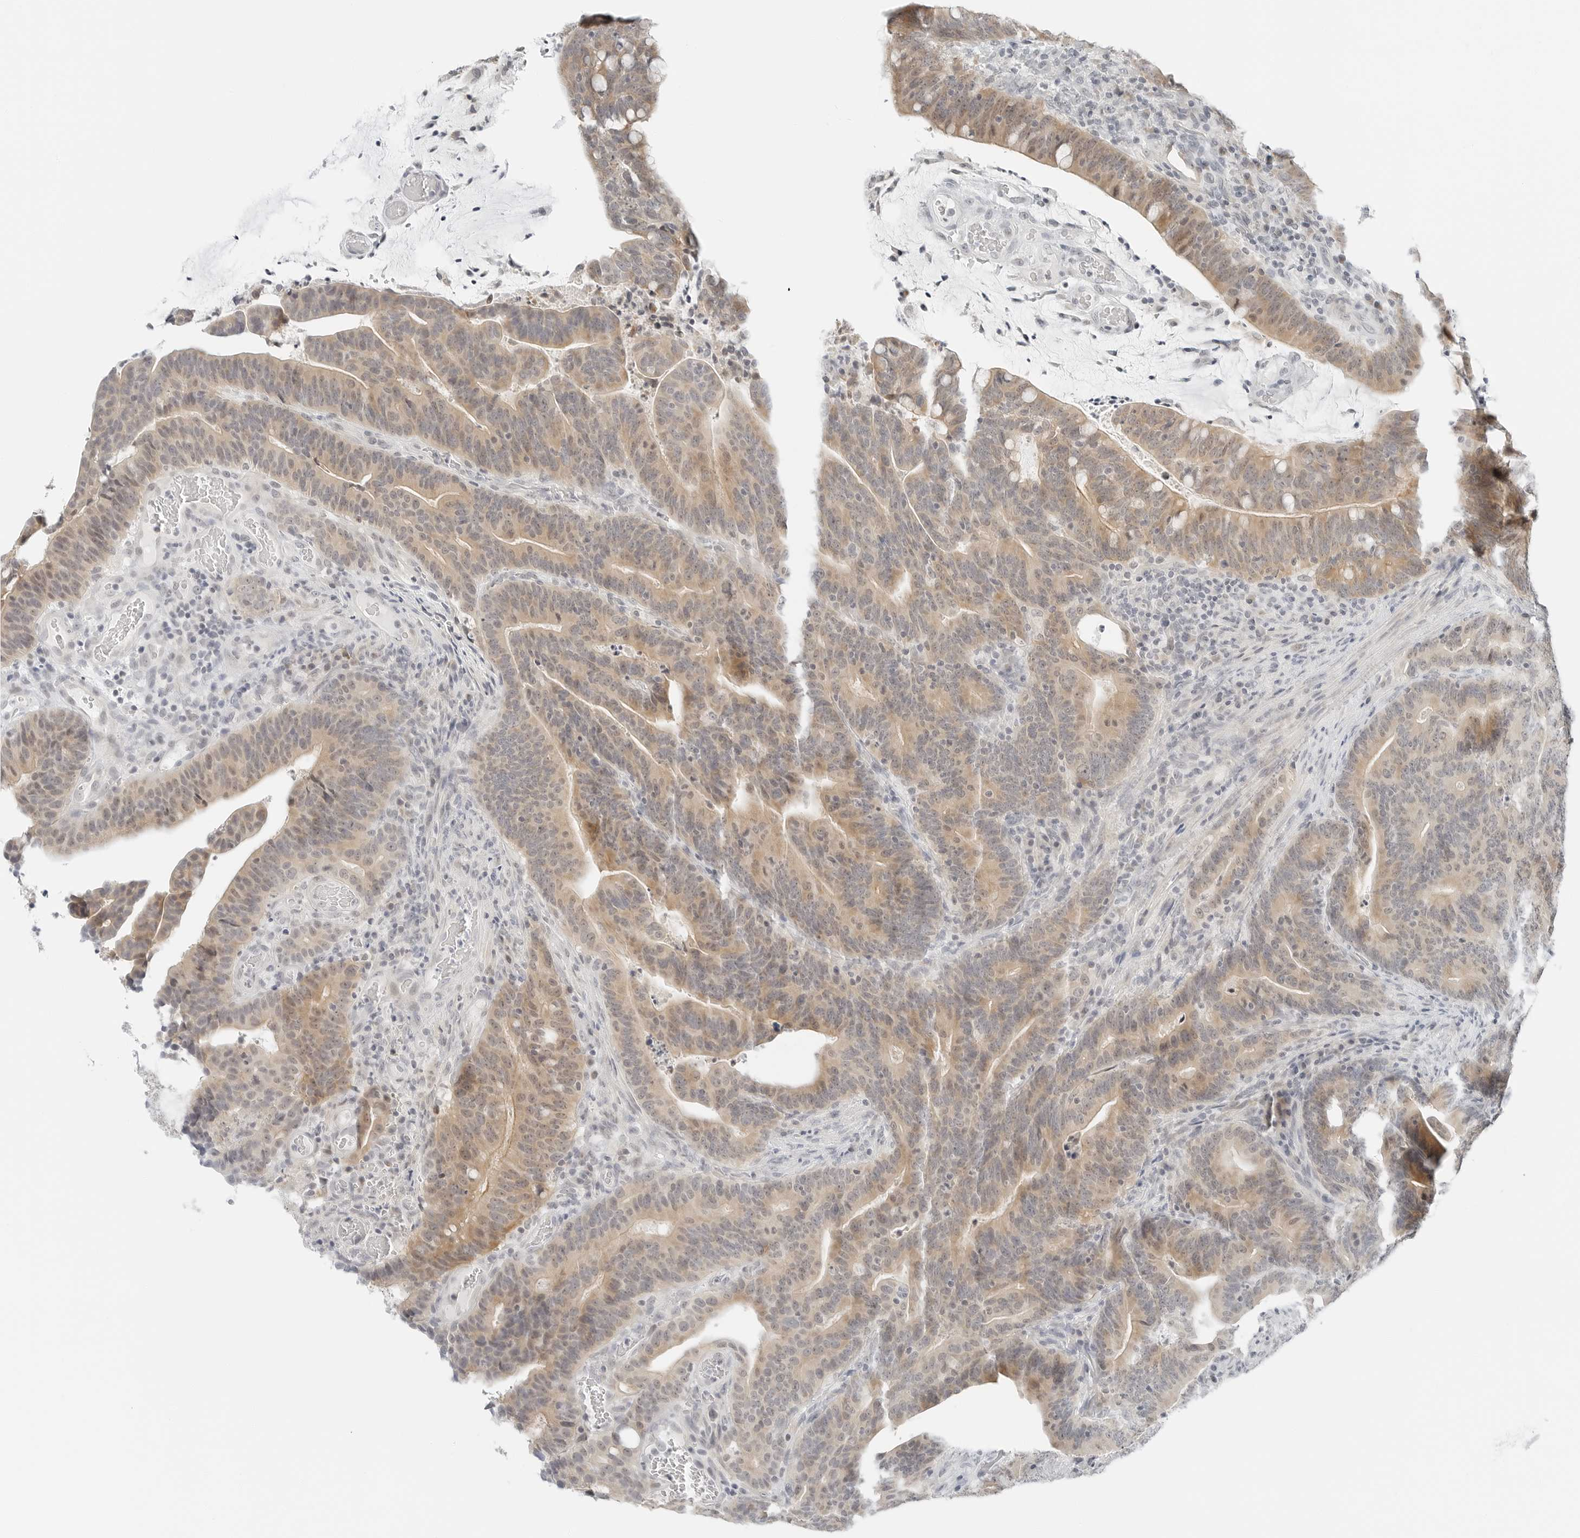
{"staining": {"intensity": "weak", "quantity": ">75%", "location": "cytoplasmic/membranous"}, "tissue": "colorectal cancer", "cell_type": "Tumor cells", "image_type": "cancer", "snomed": [{"axis": "morphology", "description": "Adenocarcinoma, NOS"}, {"axis": "topography", "description": "Colon"}], "caption": "This is an image of immunohistochemistry staining of colorectal cancer (adenocarcinoma), which shows weak positivity in the cytoplasmic/membranous of tumor cells.", "gene": "CCSAP", "patient": {"sex": "female", "age": 66}}